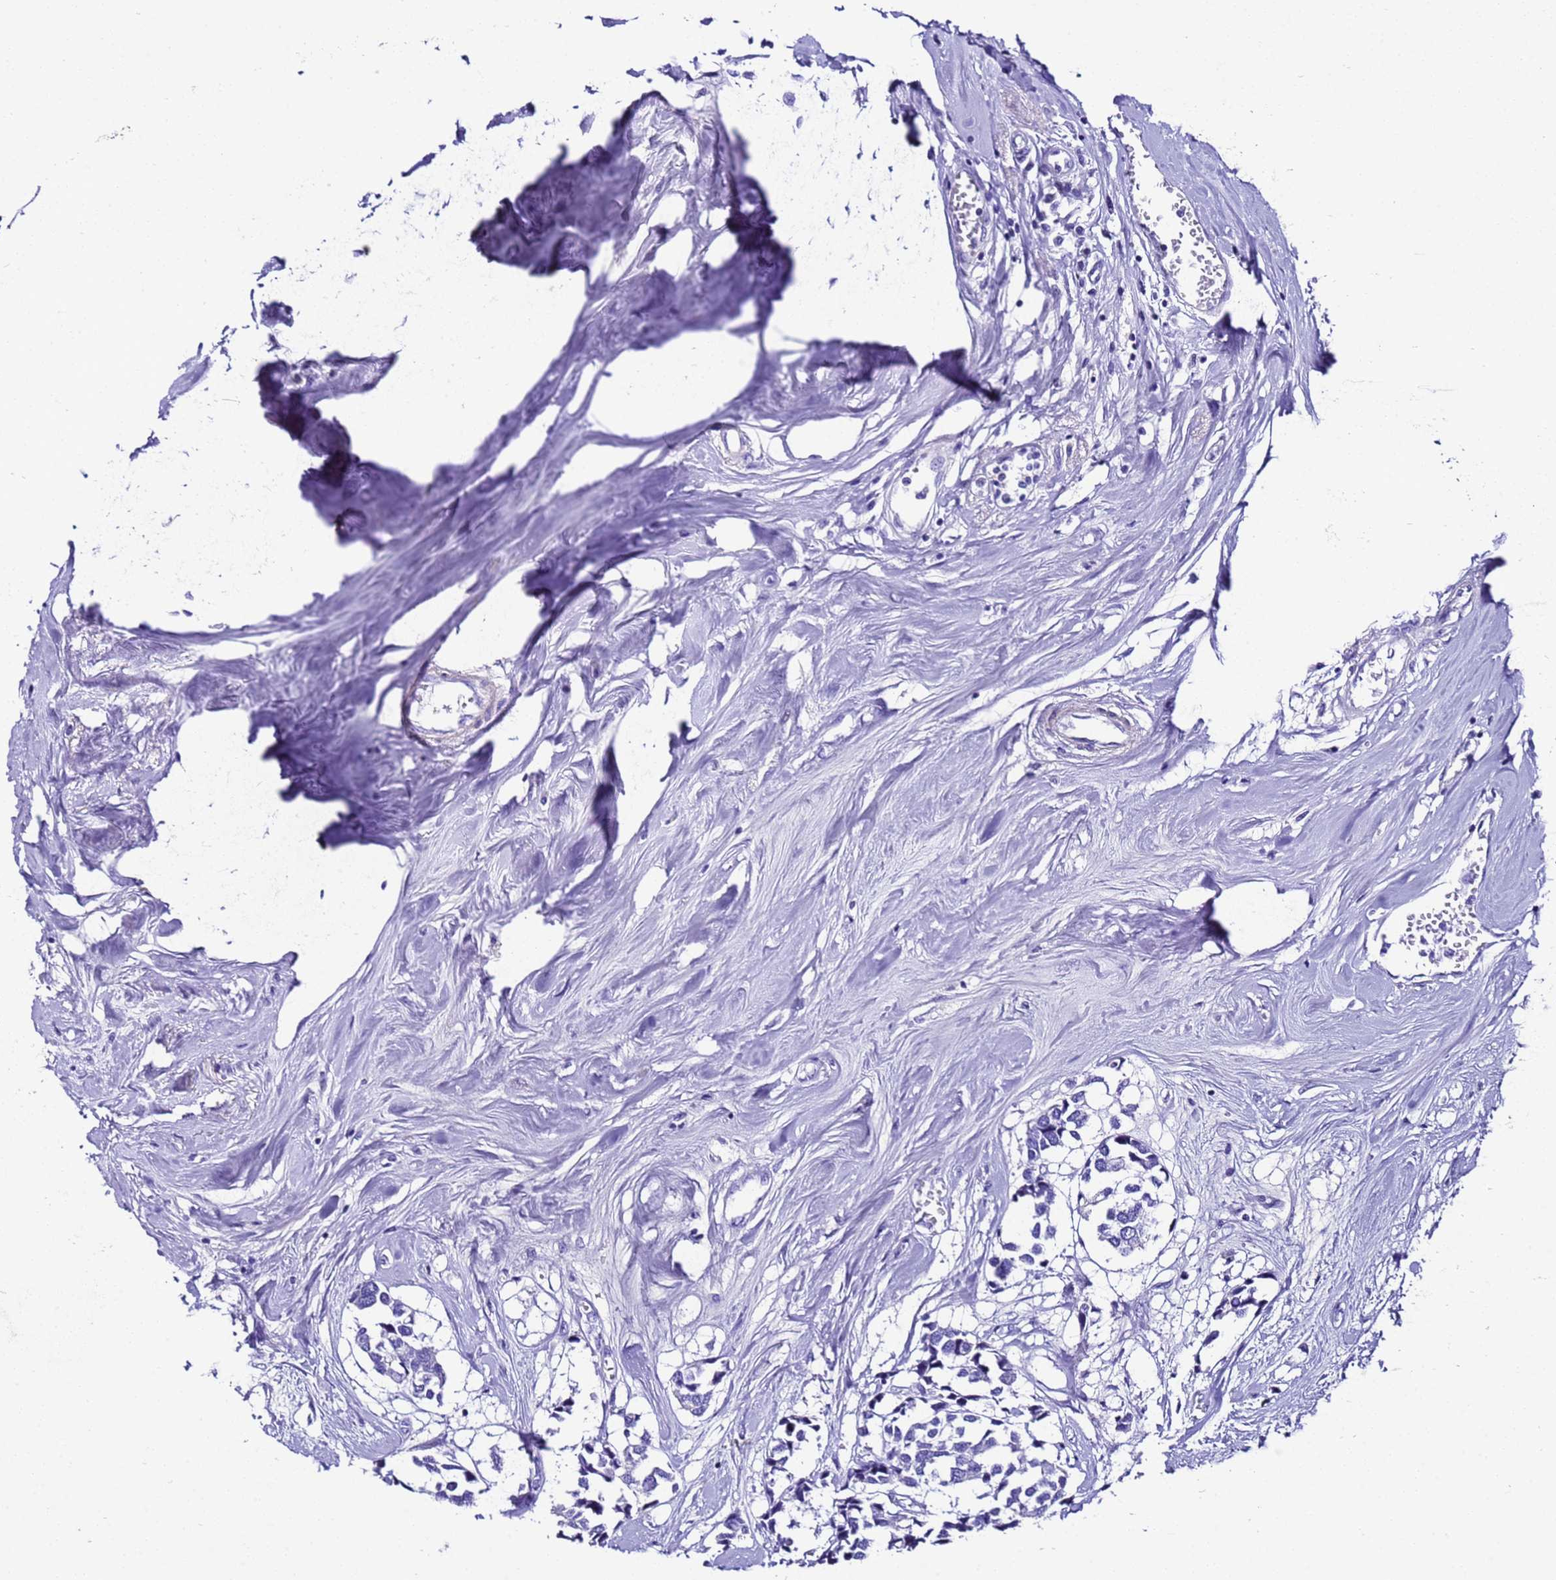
{"staining": {"intensity": "negative", "quantity": "none", "location": "none"}, "tissue": "breast cancer", "cell_type": "Tumor cells", "image_type": "cancer", "snomed": [{"axis": "morphology", "description": "Duct carcinoma"}, {"axis": "topography", "description": "Breast"}], "caption": "The immunohistochemistry (IHC) image has no significant expression in tumor cells of breast cancer (infiltrating ductal carcinoma) tissue.", "gene": "ZNF417", "patient": {"sex": "female", "age": 83}}